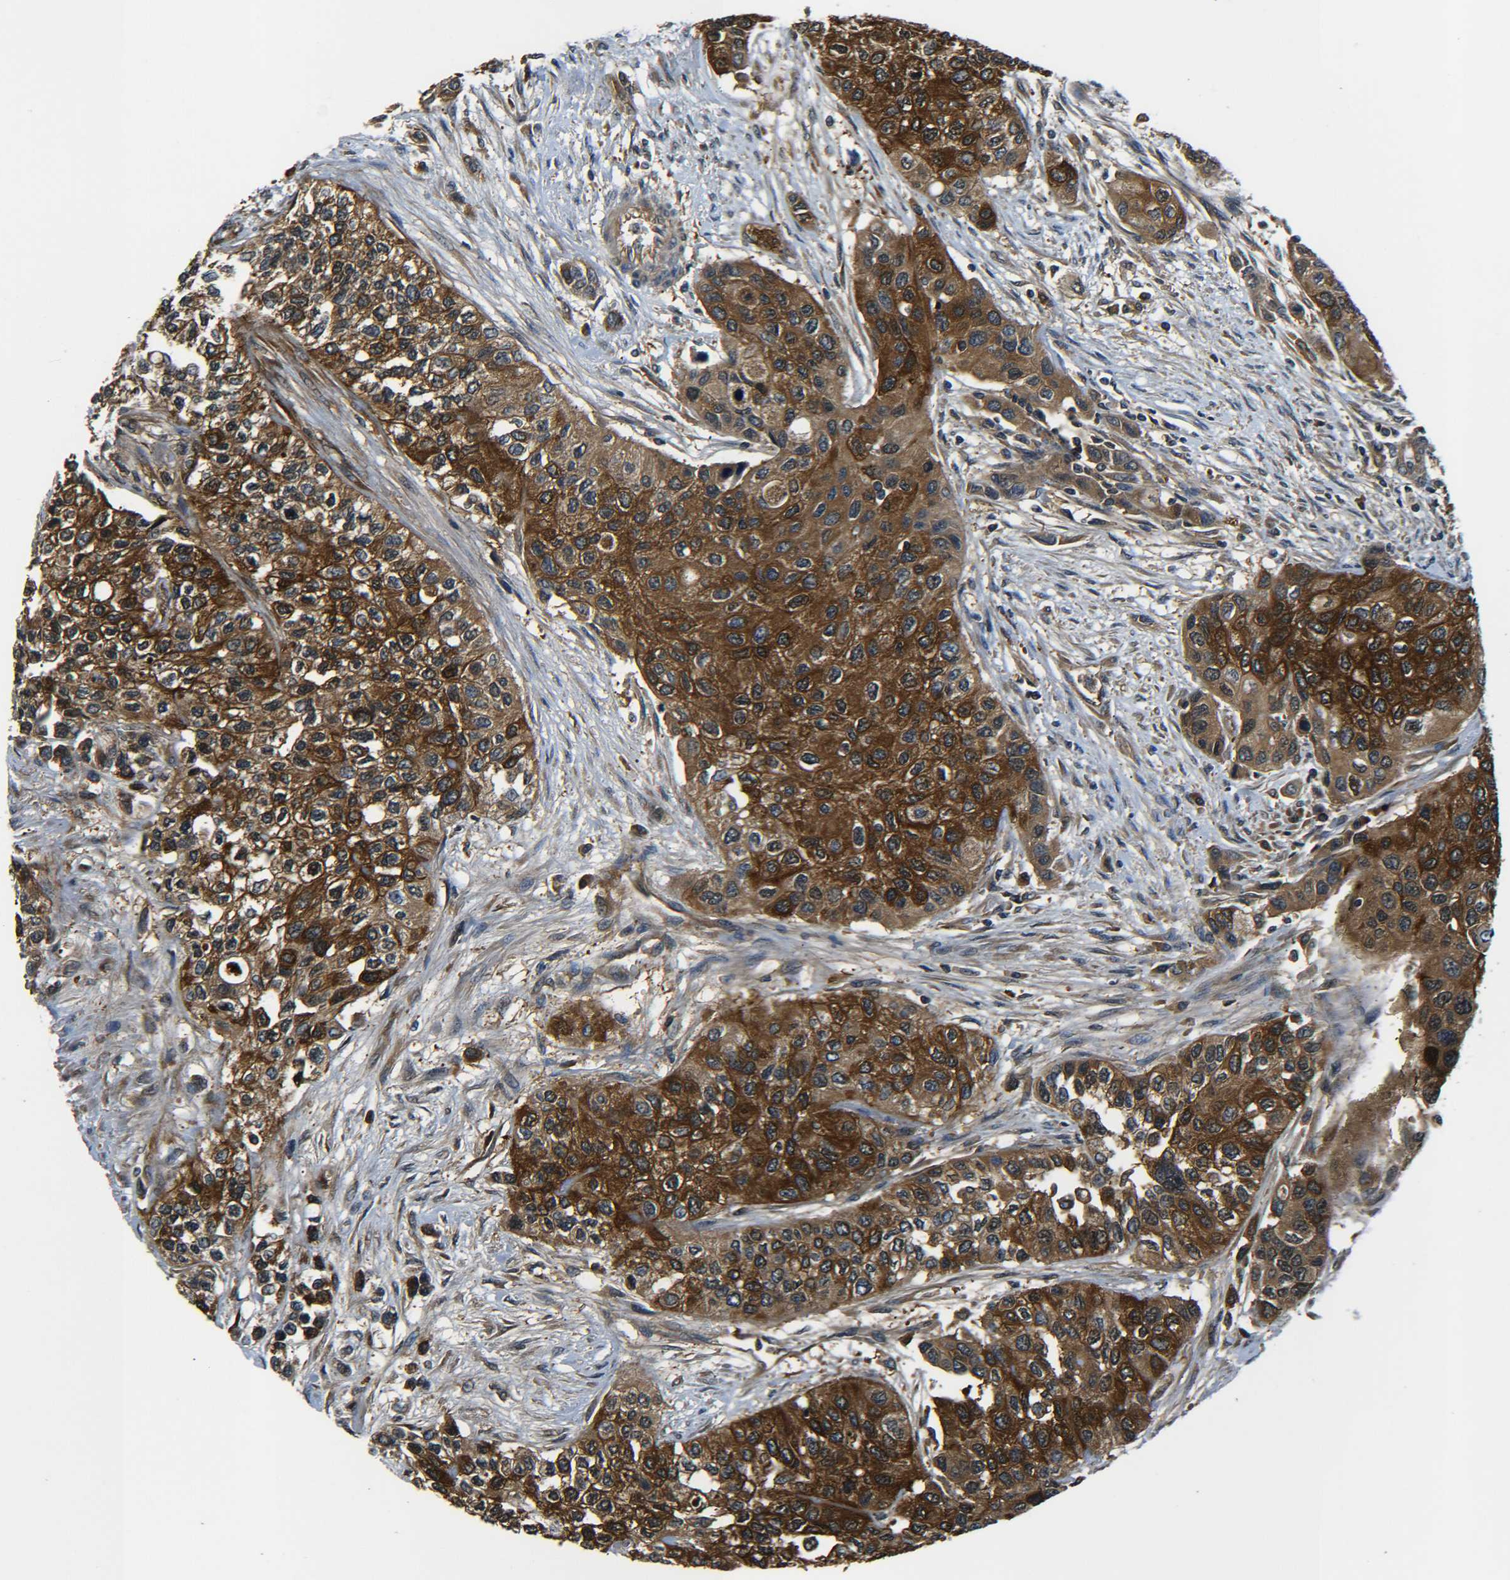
{"staining": {"intensity": "strong", "quantity": ">75%", "location": "cytoplasmic/membranous"}, "tissue": "urothelial cancer", "cell_type": "Tumor cells", "image_type": "cancer", "snomed": [{"axis": "morphology", "description": "Urothelial carcinoma, High grade"}, {"axis": "topography", "description": "Urinary bladder"}], "caption": "High-grade urothelial carcinoma tissue reveals strong cytoplasmic/membranous expression in about >75% of tumor cells", "gene": "PREB", "patient": {"sex": "female", "age": 56}}